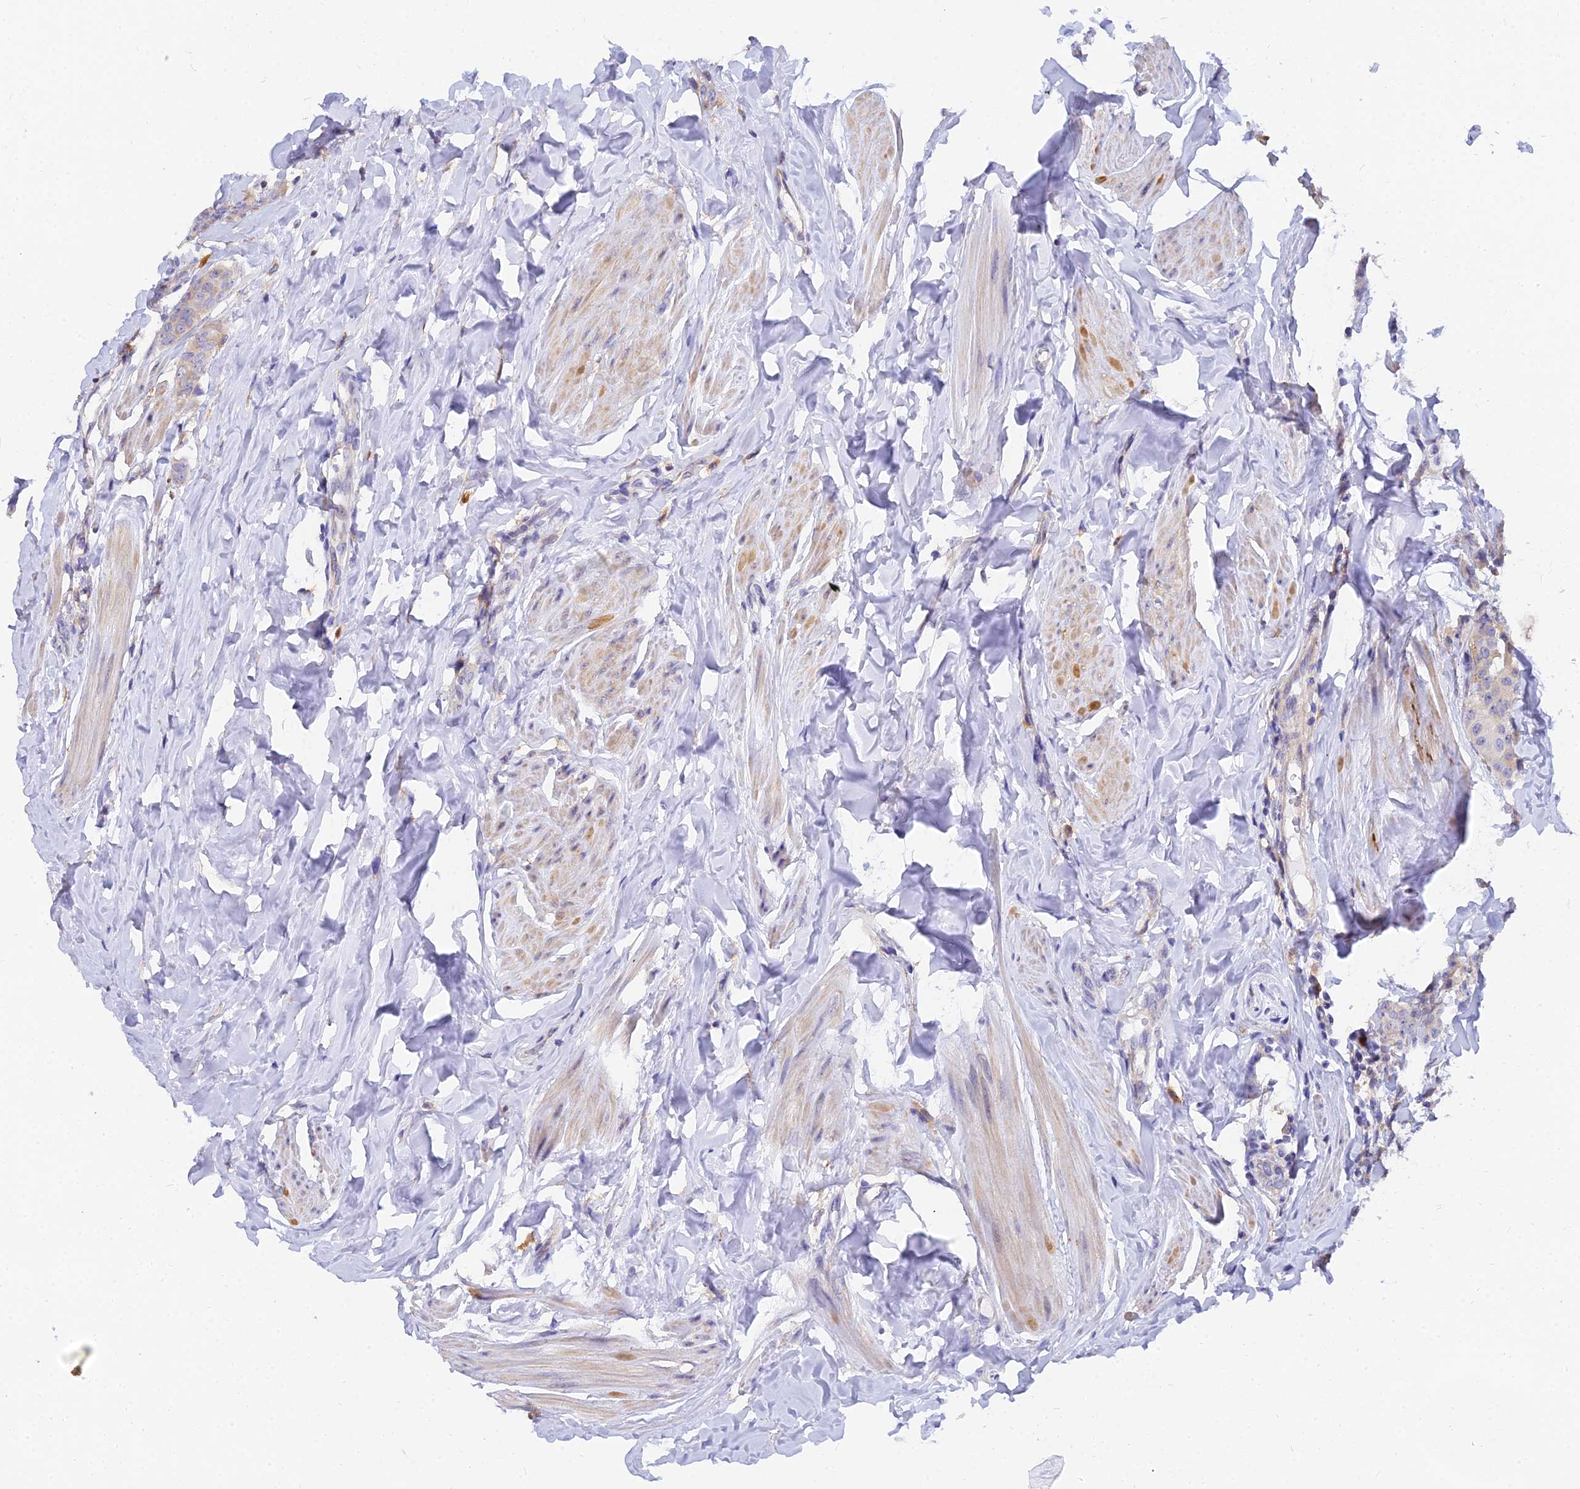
{"staining": {"intensity": "negative", "quantity": "none", "location": "none"}, "tissue": "breast cancer", "cell_type": "Tumor cells", "image_type": "cancer", "snomed": [{"axis": "morphology", "description": "Duct carcinoma"}, {"axis": "topography", "description": "Breast"}], "caption": "IHC histopathology image of neoplastic tissue: human infiltrating ductal carcinoma (breast) stained with DAB demonstrates no significant protein expression in tumor cells.", "gene": "ARL8B", "patient": {"sex": "female", "age": 40}}